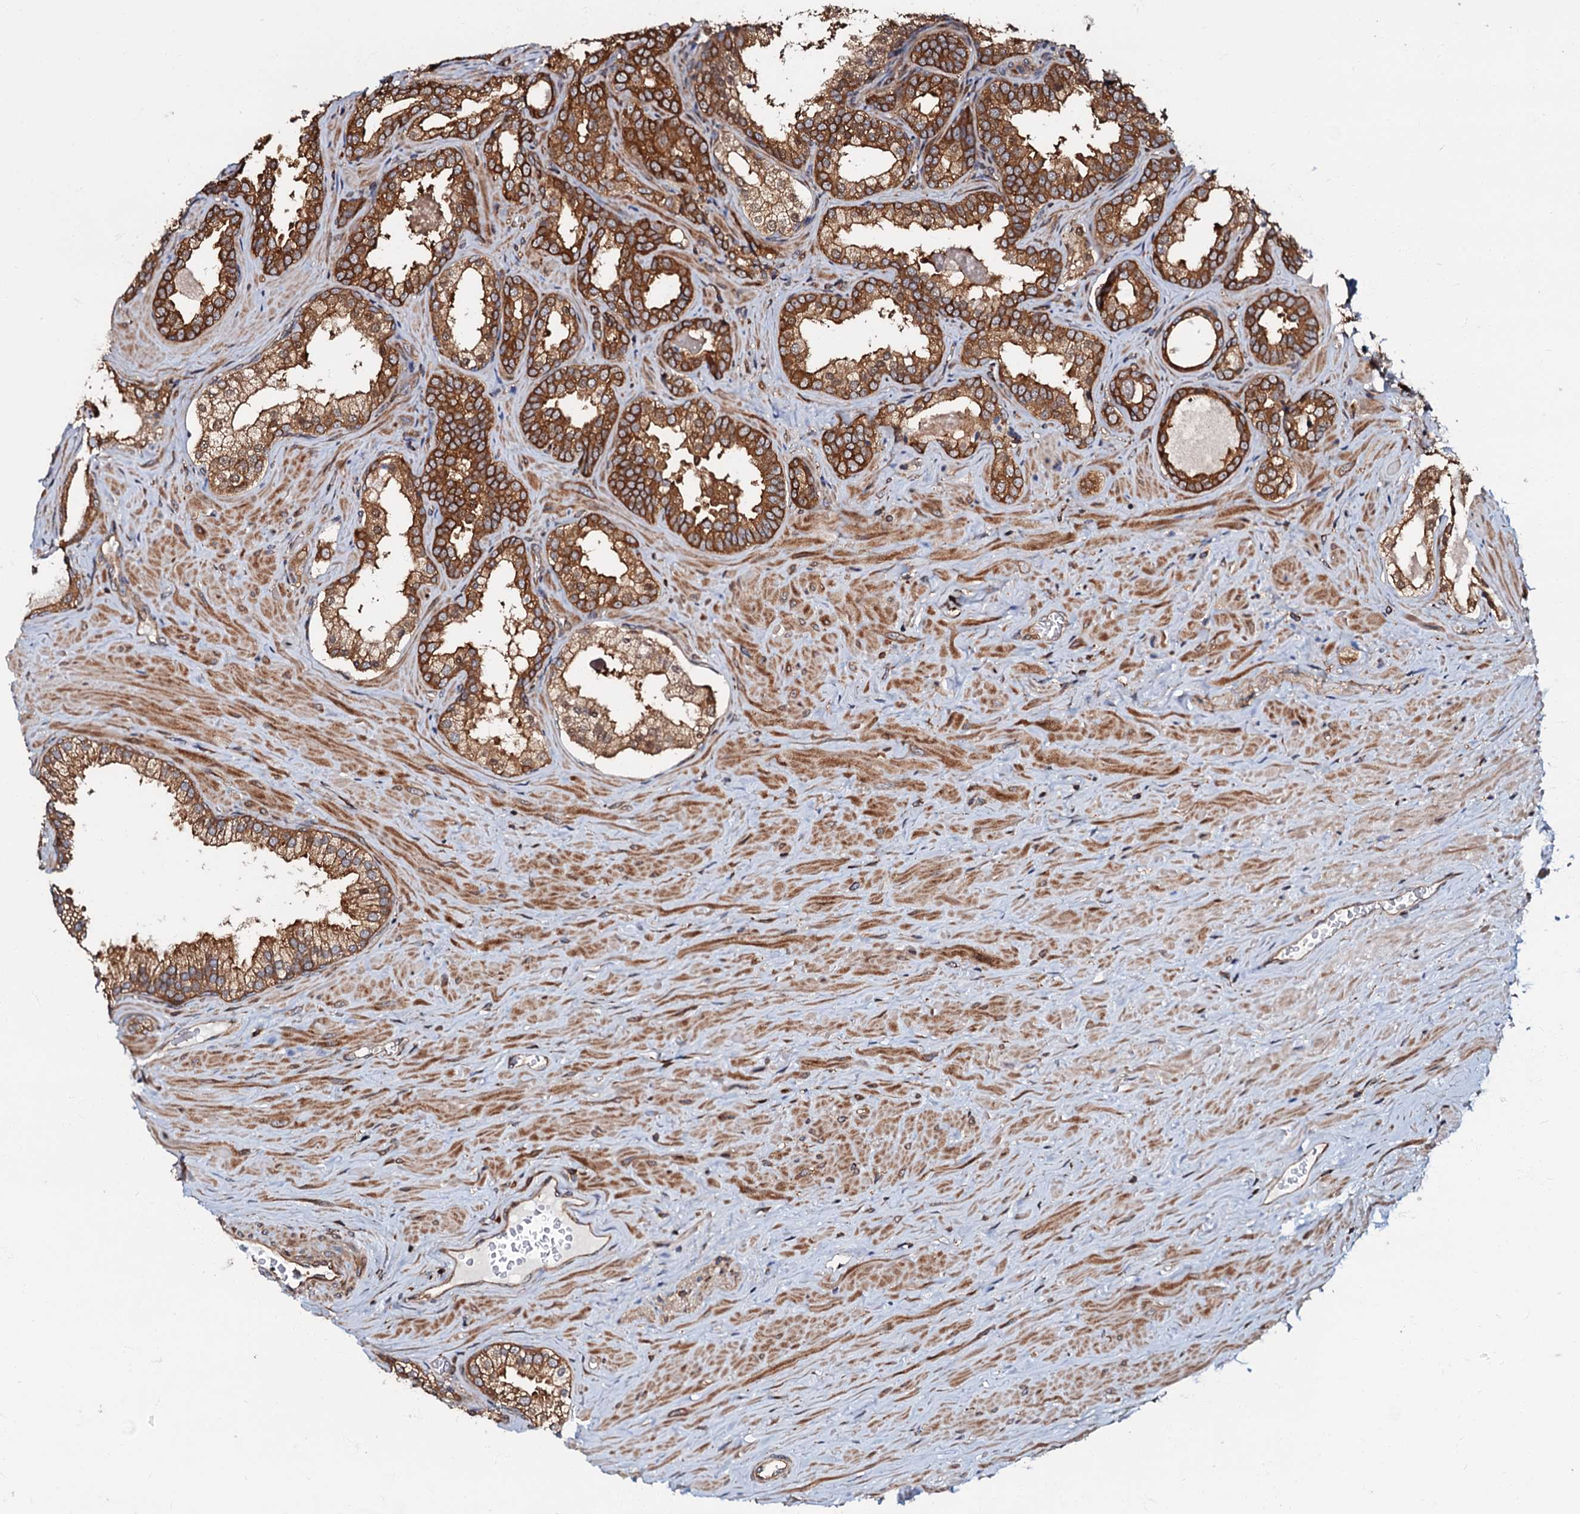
{"staining": {"intensity": "strong", "quantity": ">75%", "location": "cytoplasmic/membranous"}, "tissue": "prostate cancer", "cell_type": "Tumor cells", "image_type": "cancer", "snomed": [{"axis": "morphology", "description": "Adenocarcinoma, High grade"}, {"axis": "topography", "description": "Prostate"}], "caption": "The immunohistochemical stain shows strong cytoplasmic/membranous positivity in tumor cells of prostate cancer (adenocarcinoma (high-grade)) tissue. (Brightfield microscopy of DAB IHC at high magnification).", "gene": "OSBP", "patient": {"sex": "male", "age": 64}}